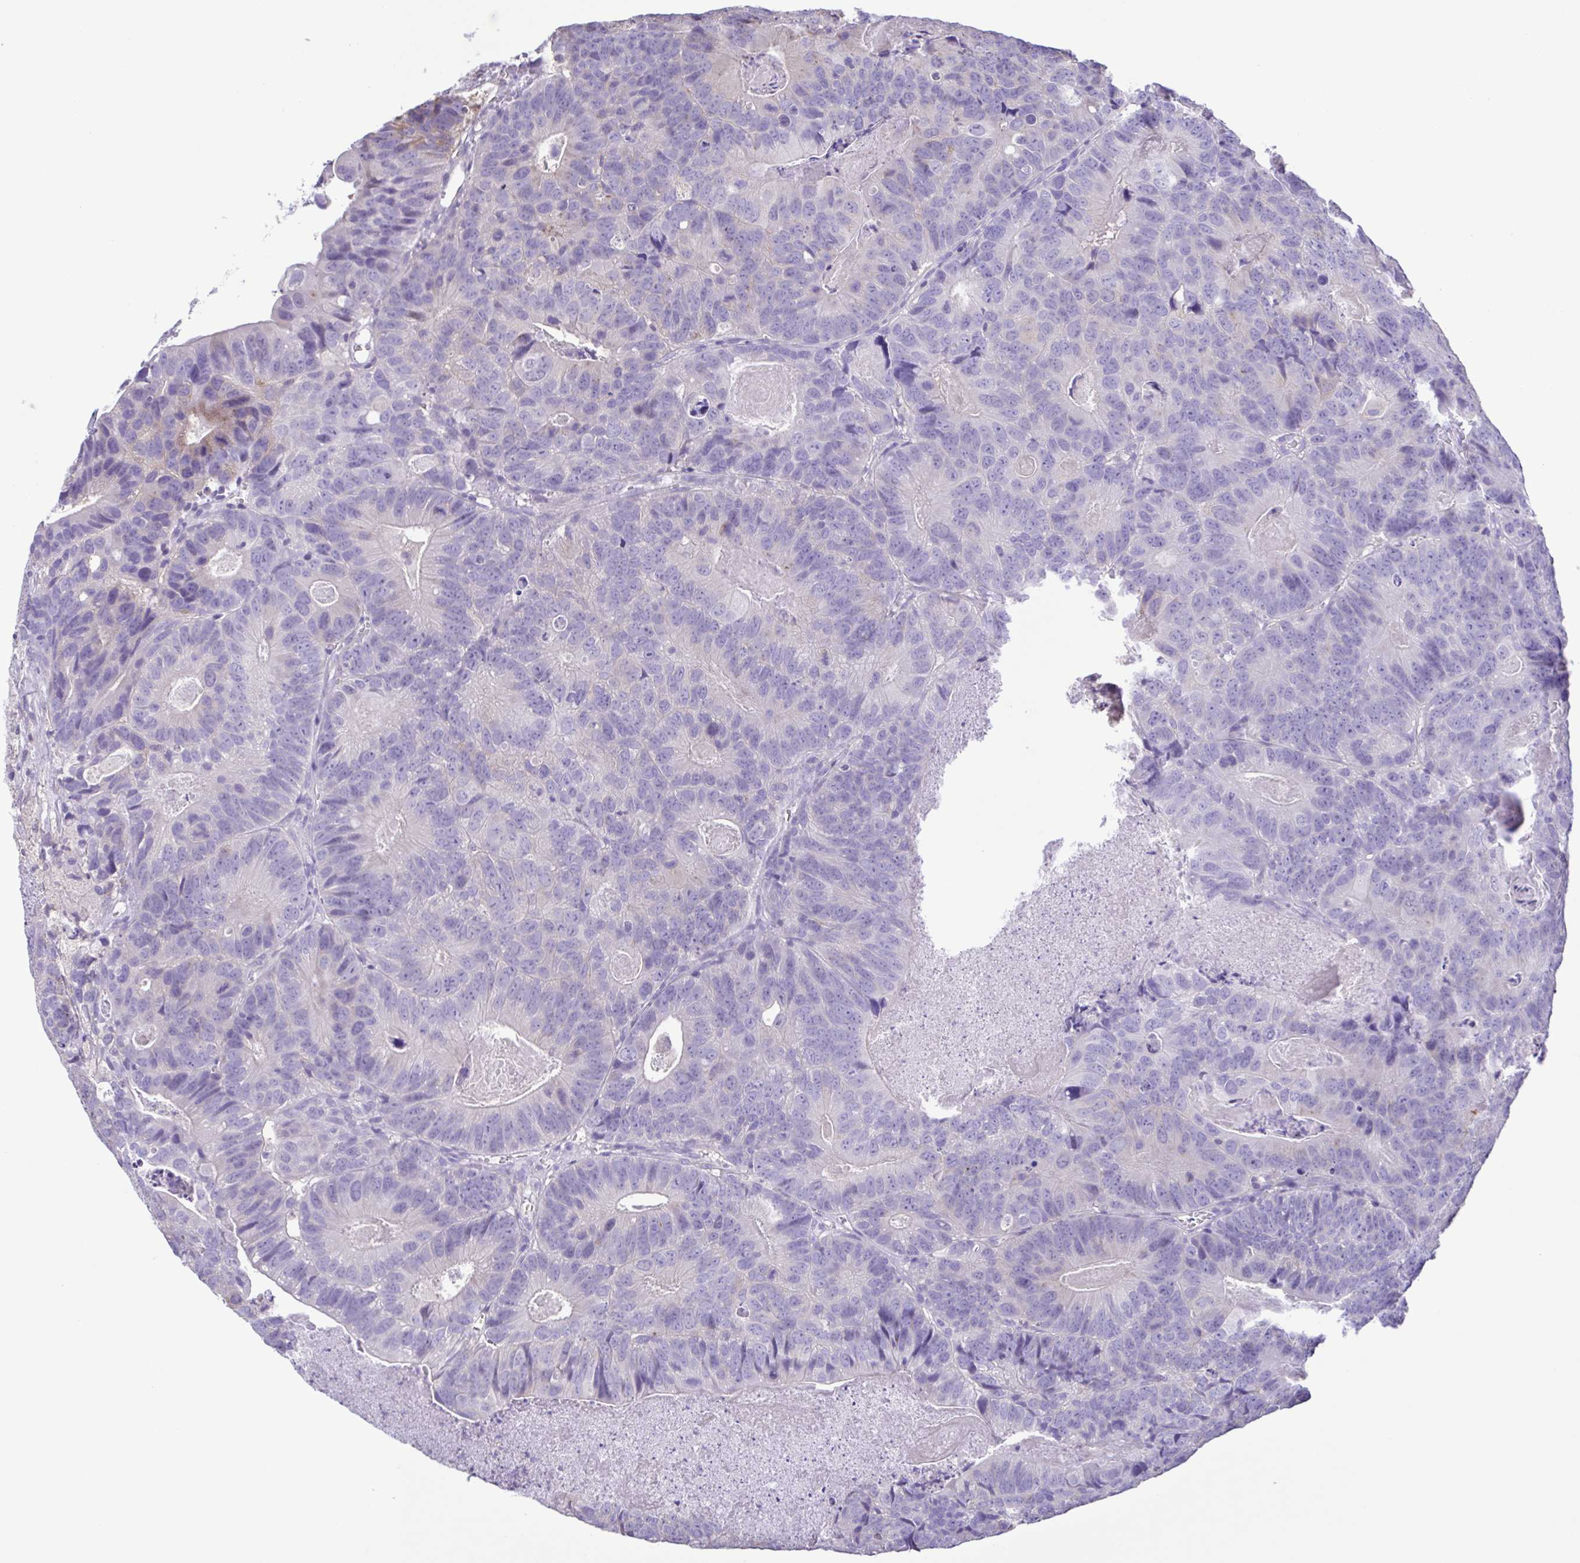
{"staining": {"intensity": "negative", "quantity": "none", "location": "none"}, "tissue": "head and neck cancer", "cell_type": "Tumor cells", "image_type": "cancer", "snomed": [{"axis": "morphology", "description": "Adenocarcinoma, NOS"}, {"axis": "topography", "description": "Head-Neck"}], "caption": "This is an immunohistochemistry (IHC) micrograph of human head and neck cancer. There is no expression in tumor cells.", "gene": "CYP17A1", "patient": {"sex": "male", "age": 62}}